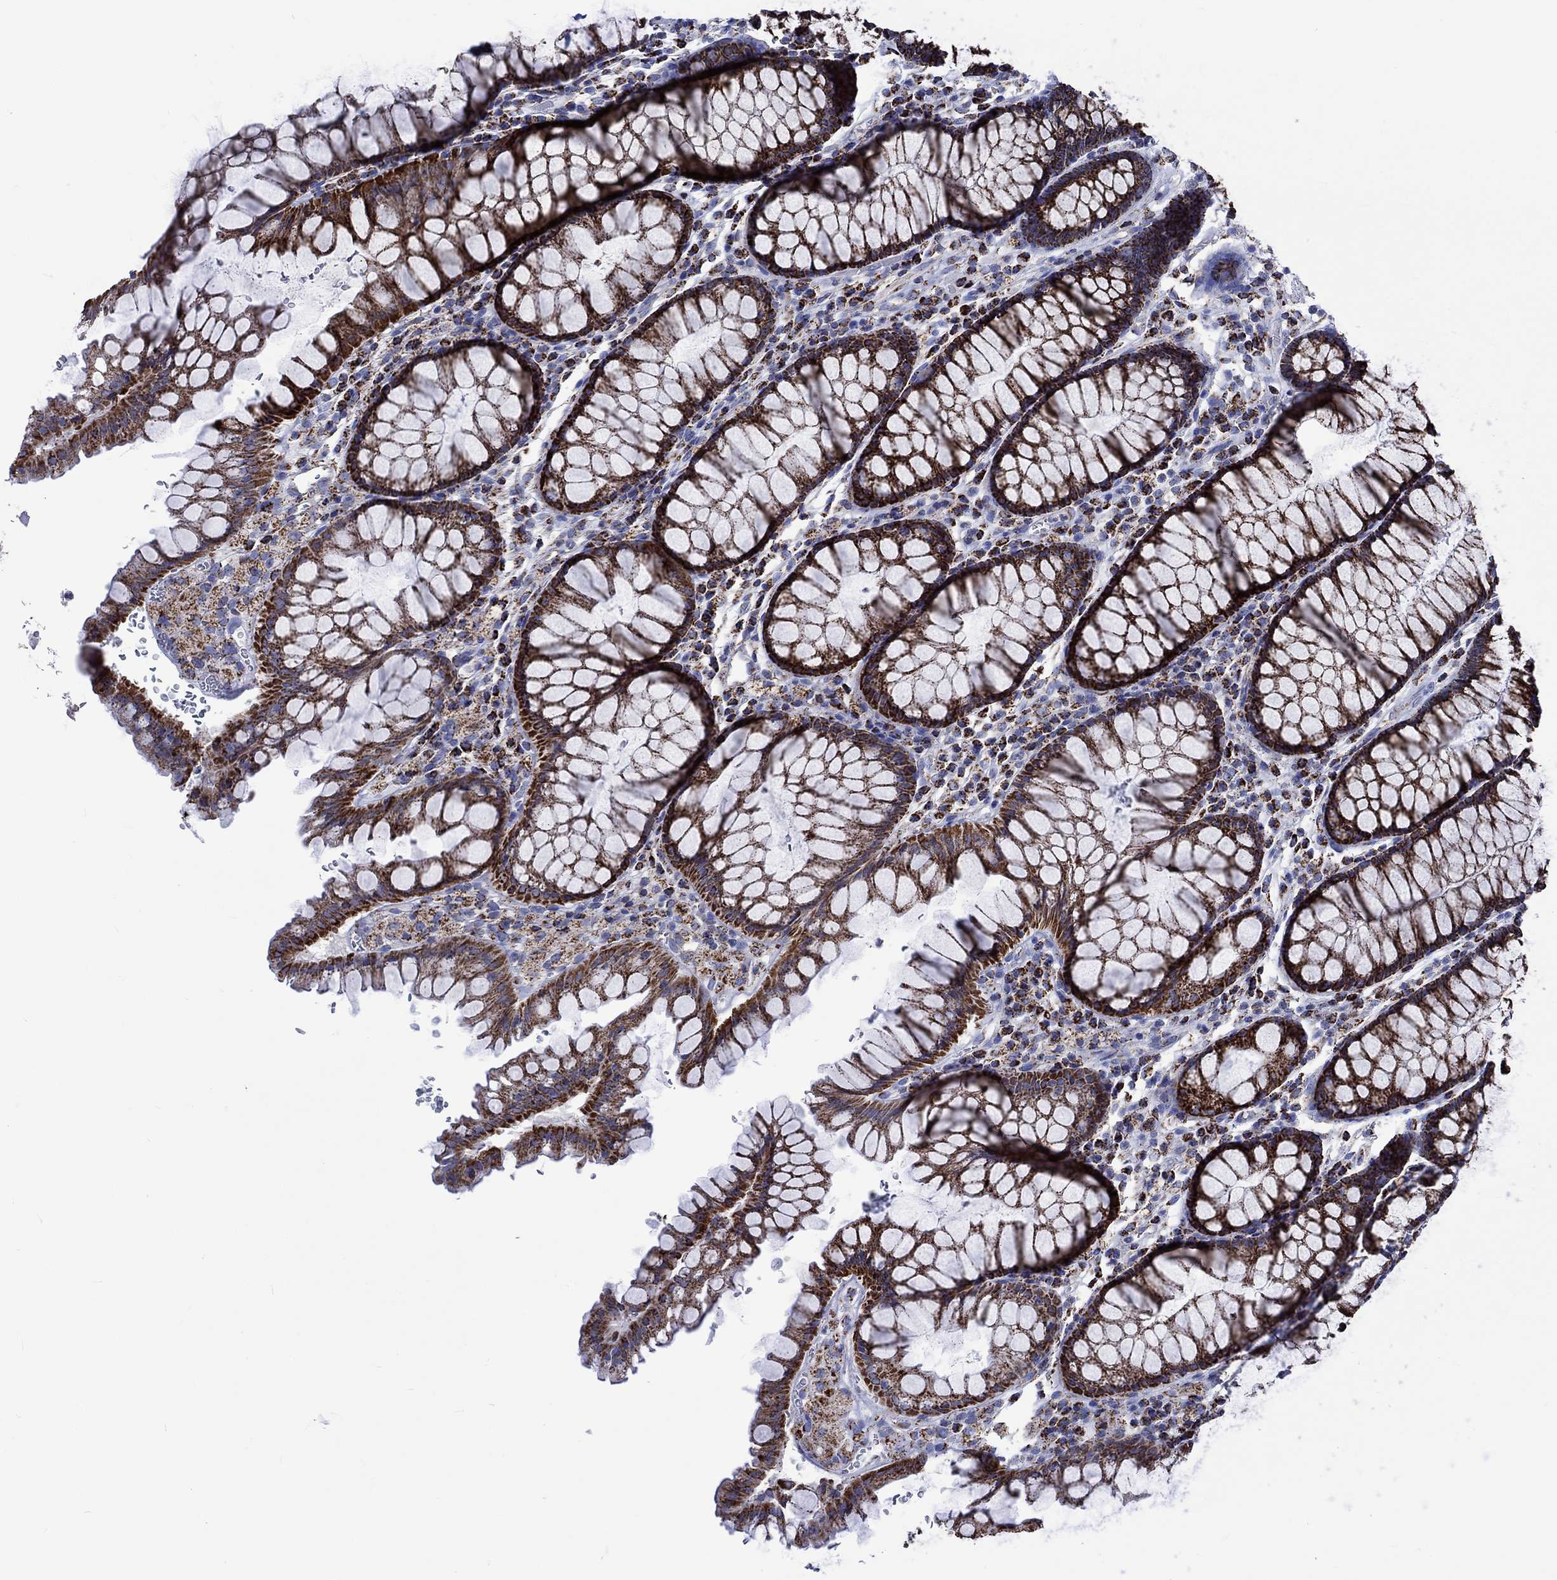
{"staining": {"intensity": "strong", "quantity": ">75%", "location": "cytoplasmic/membranous"}, "tissue": "rectum", "cell_type": "Glandular cells", "image_type": "normal", "snomed": [{"axis": "morphology", "description": "Normal tissue, NOS"}, {"axis": "topography", "description": "Rectum"}], "caption": "Brown immunohistochemical staining in benign human rectum shows strong cytoplasmic/membranous positivity in approximately >75% of glandular cells. (IHC, brightfield microscopy, high magnification).", "gene": "RCE1", "patient": {"sex": "female", "age": 68}}